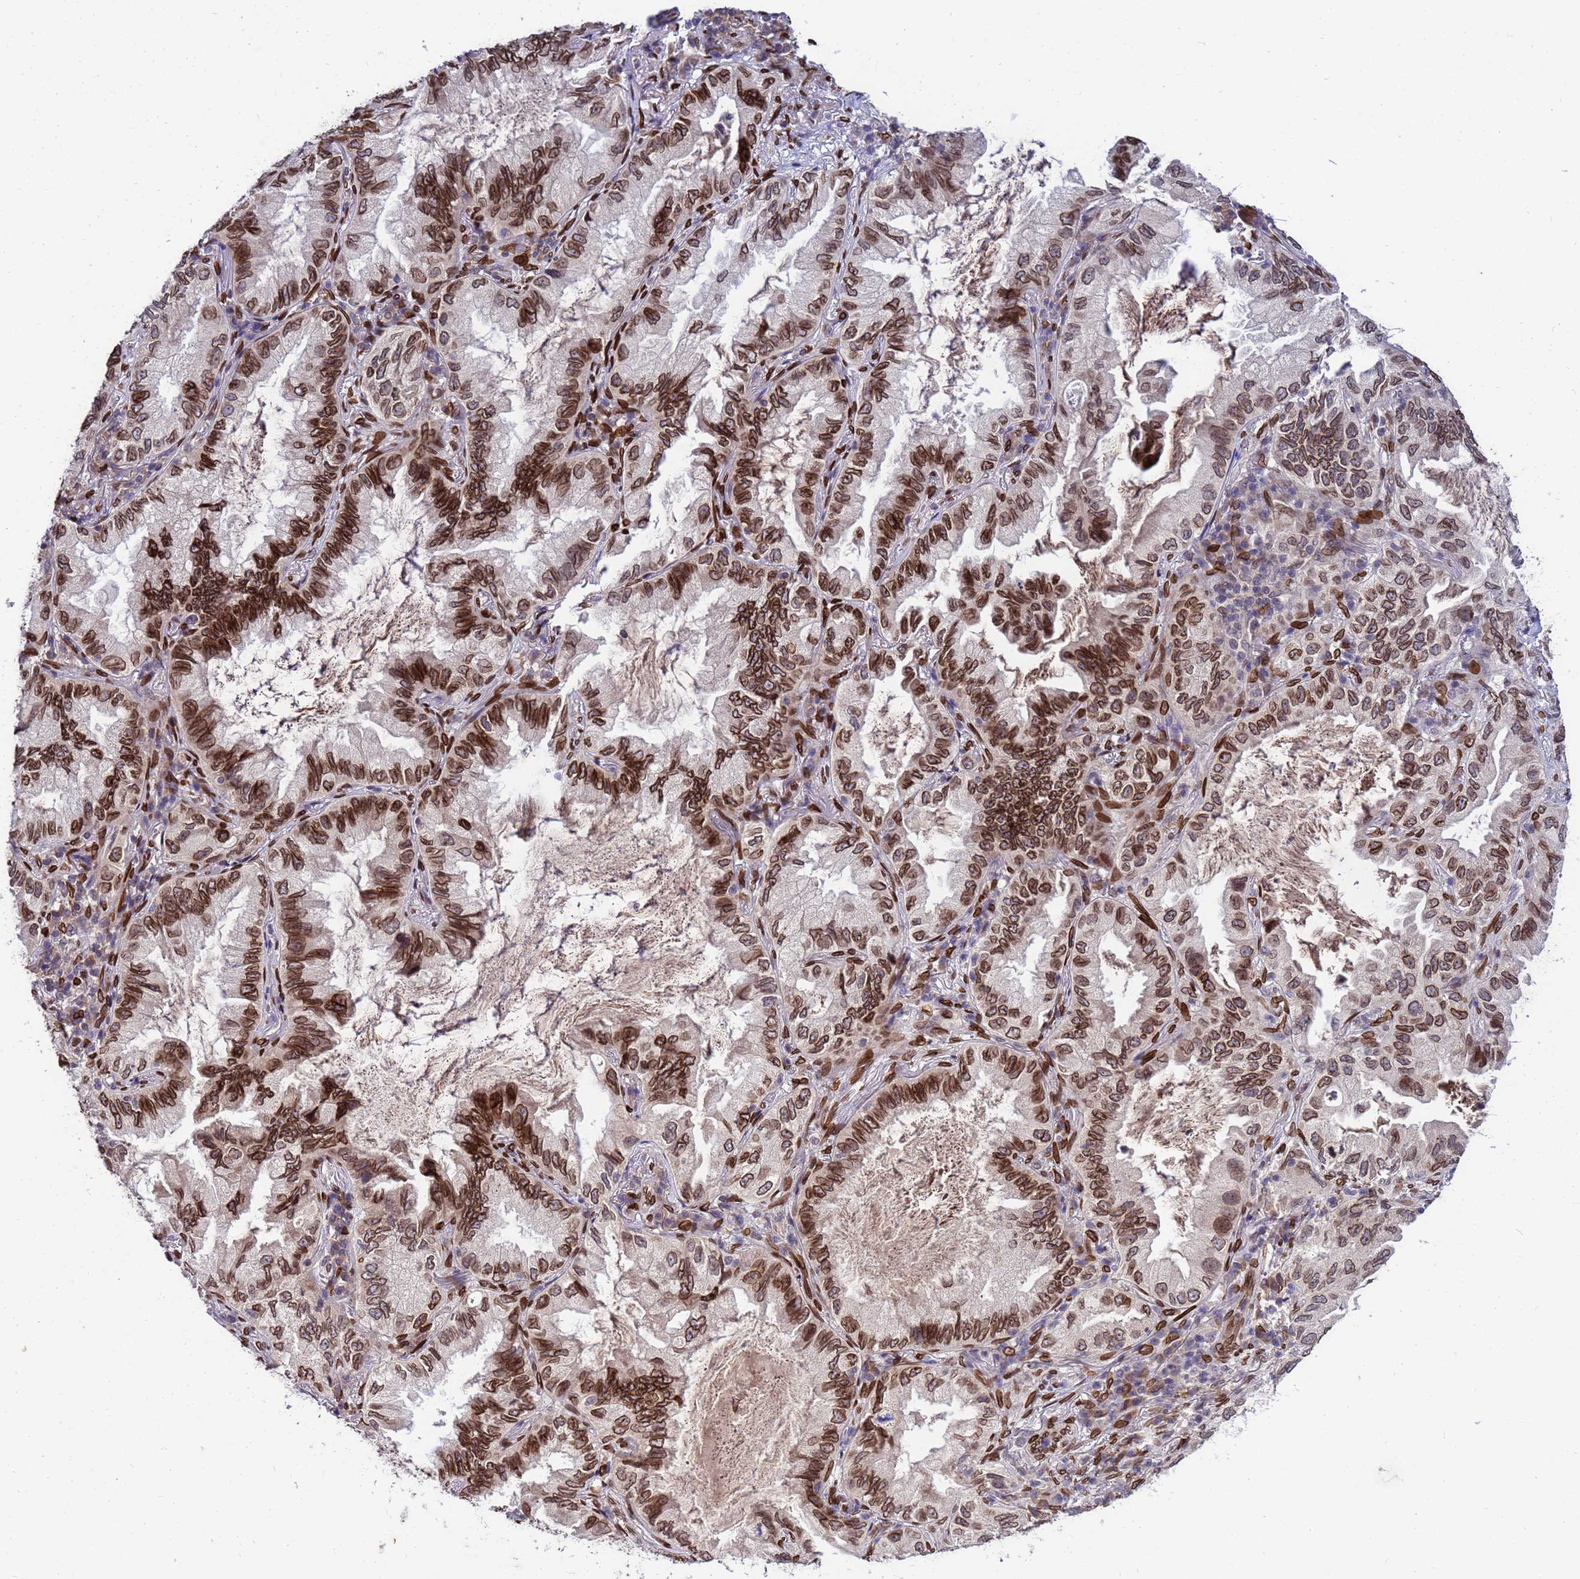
{"staining": {"intensity": "strong", "quantity": ">75%", "location": "cytoplasmic/membranous,nuclear"}, "tissue": "lung cancer", "cell_type": "Tumor cells", "image_type": "cancer", "snomed": [{"axis": "morphology", "description": "Adenocarcinoma, NOS"}, {"axis": "topography", "description": "Lung"}], "caption": "Lung cancer stained with IHC demonstrates strong cytoplasmic/membranous and nuclear staining in approximately >75% of tumor cells.", "gene": "GPR135", "patient": {"sex": "female", "age": 69}}